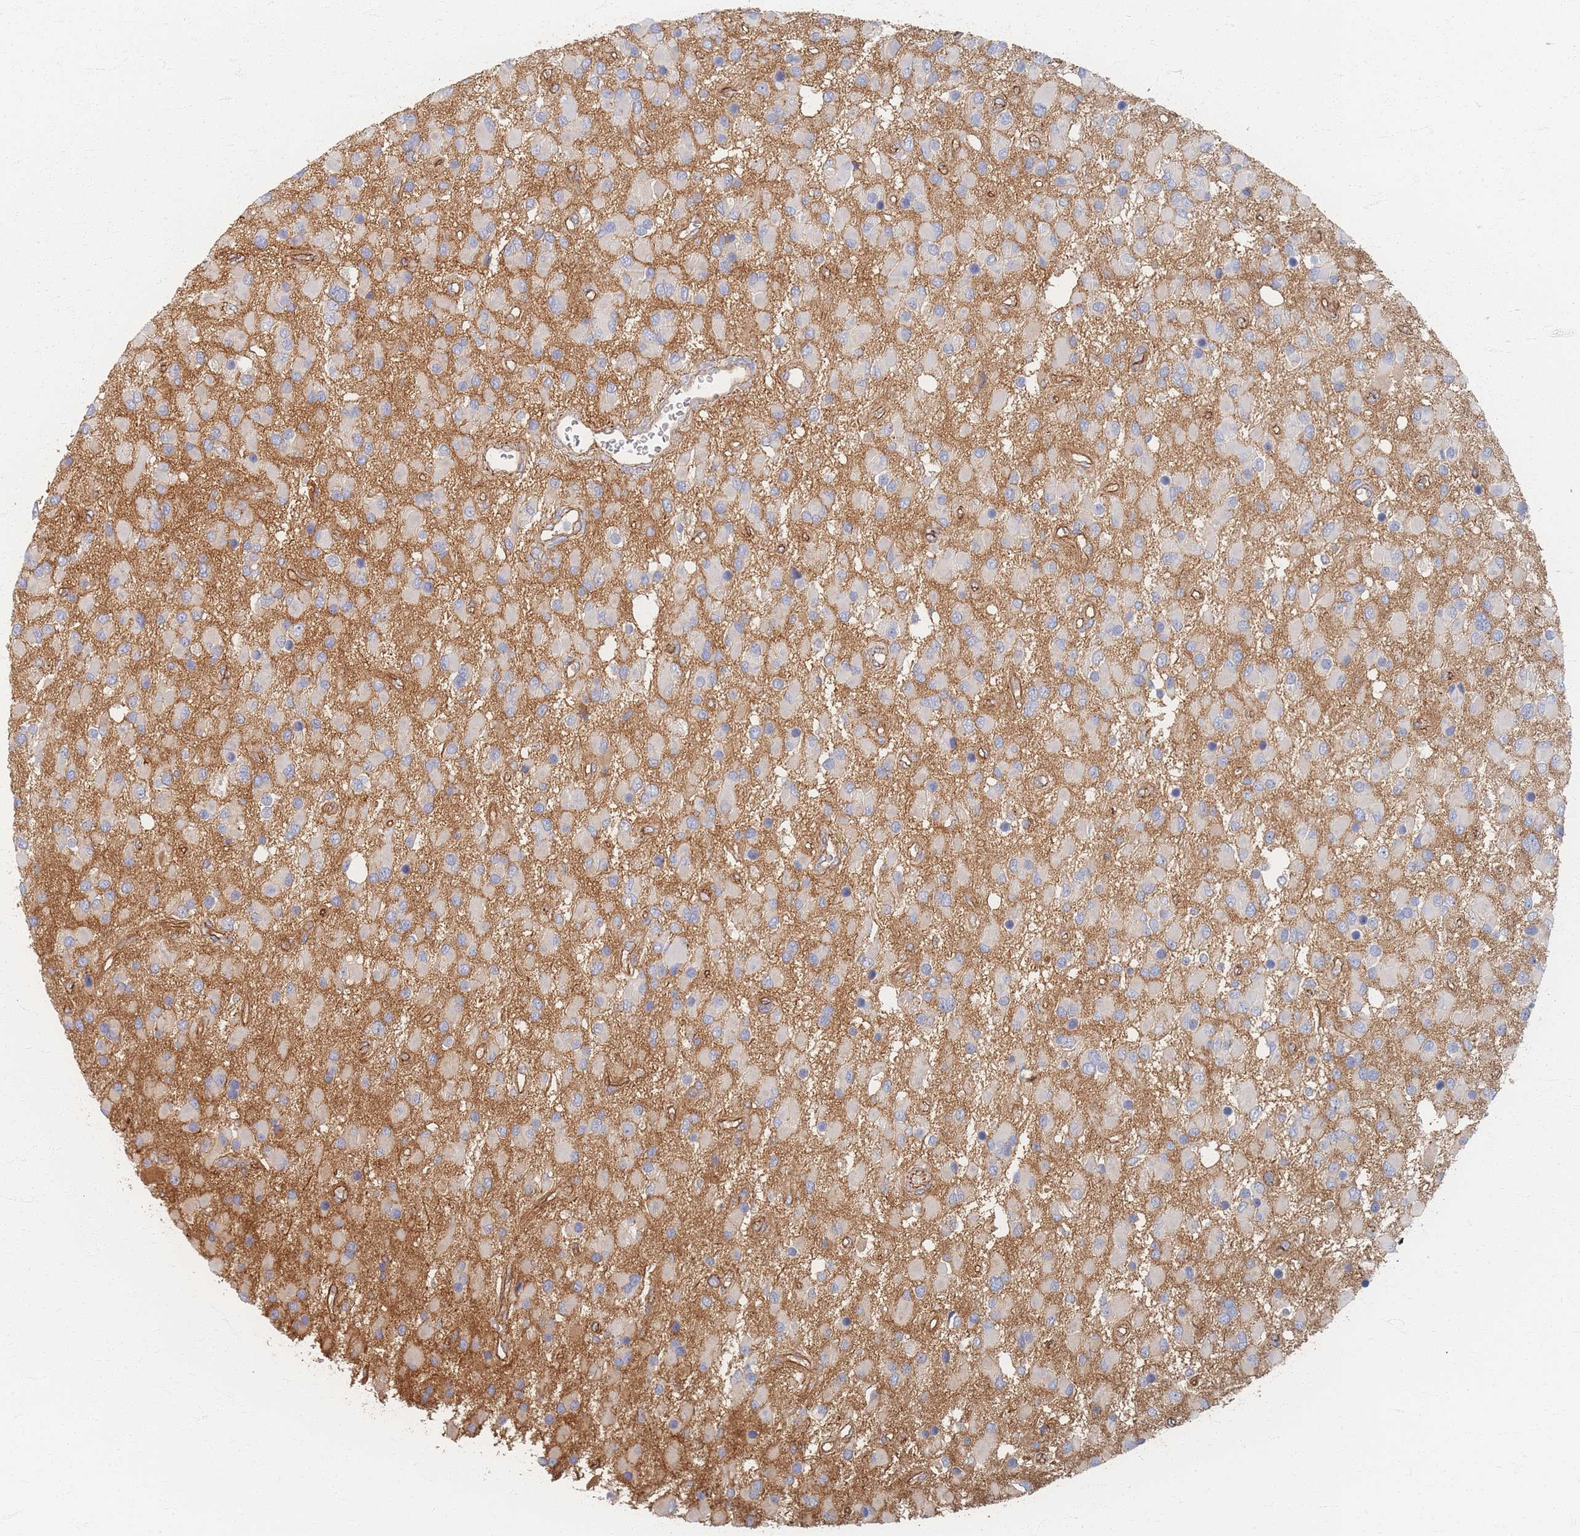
{"staining": {"intensity": "negative", "quantity": "none", "location": "none"}, "tissue": "glioma", "cell_type": "Tumor cells", "image_type": "cancer", "snomed": [{"axis": "morphology", "description": "Glioma, malignant, High grade"}, {"axis": "topography", "description": "Brain"}], "caption": "Tumor cells show no significant protein expression in glioma.", "gene": "GNB1", "patient": {"sex": "male", "age": 53}}